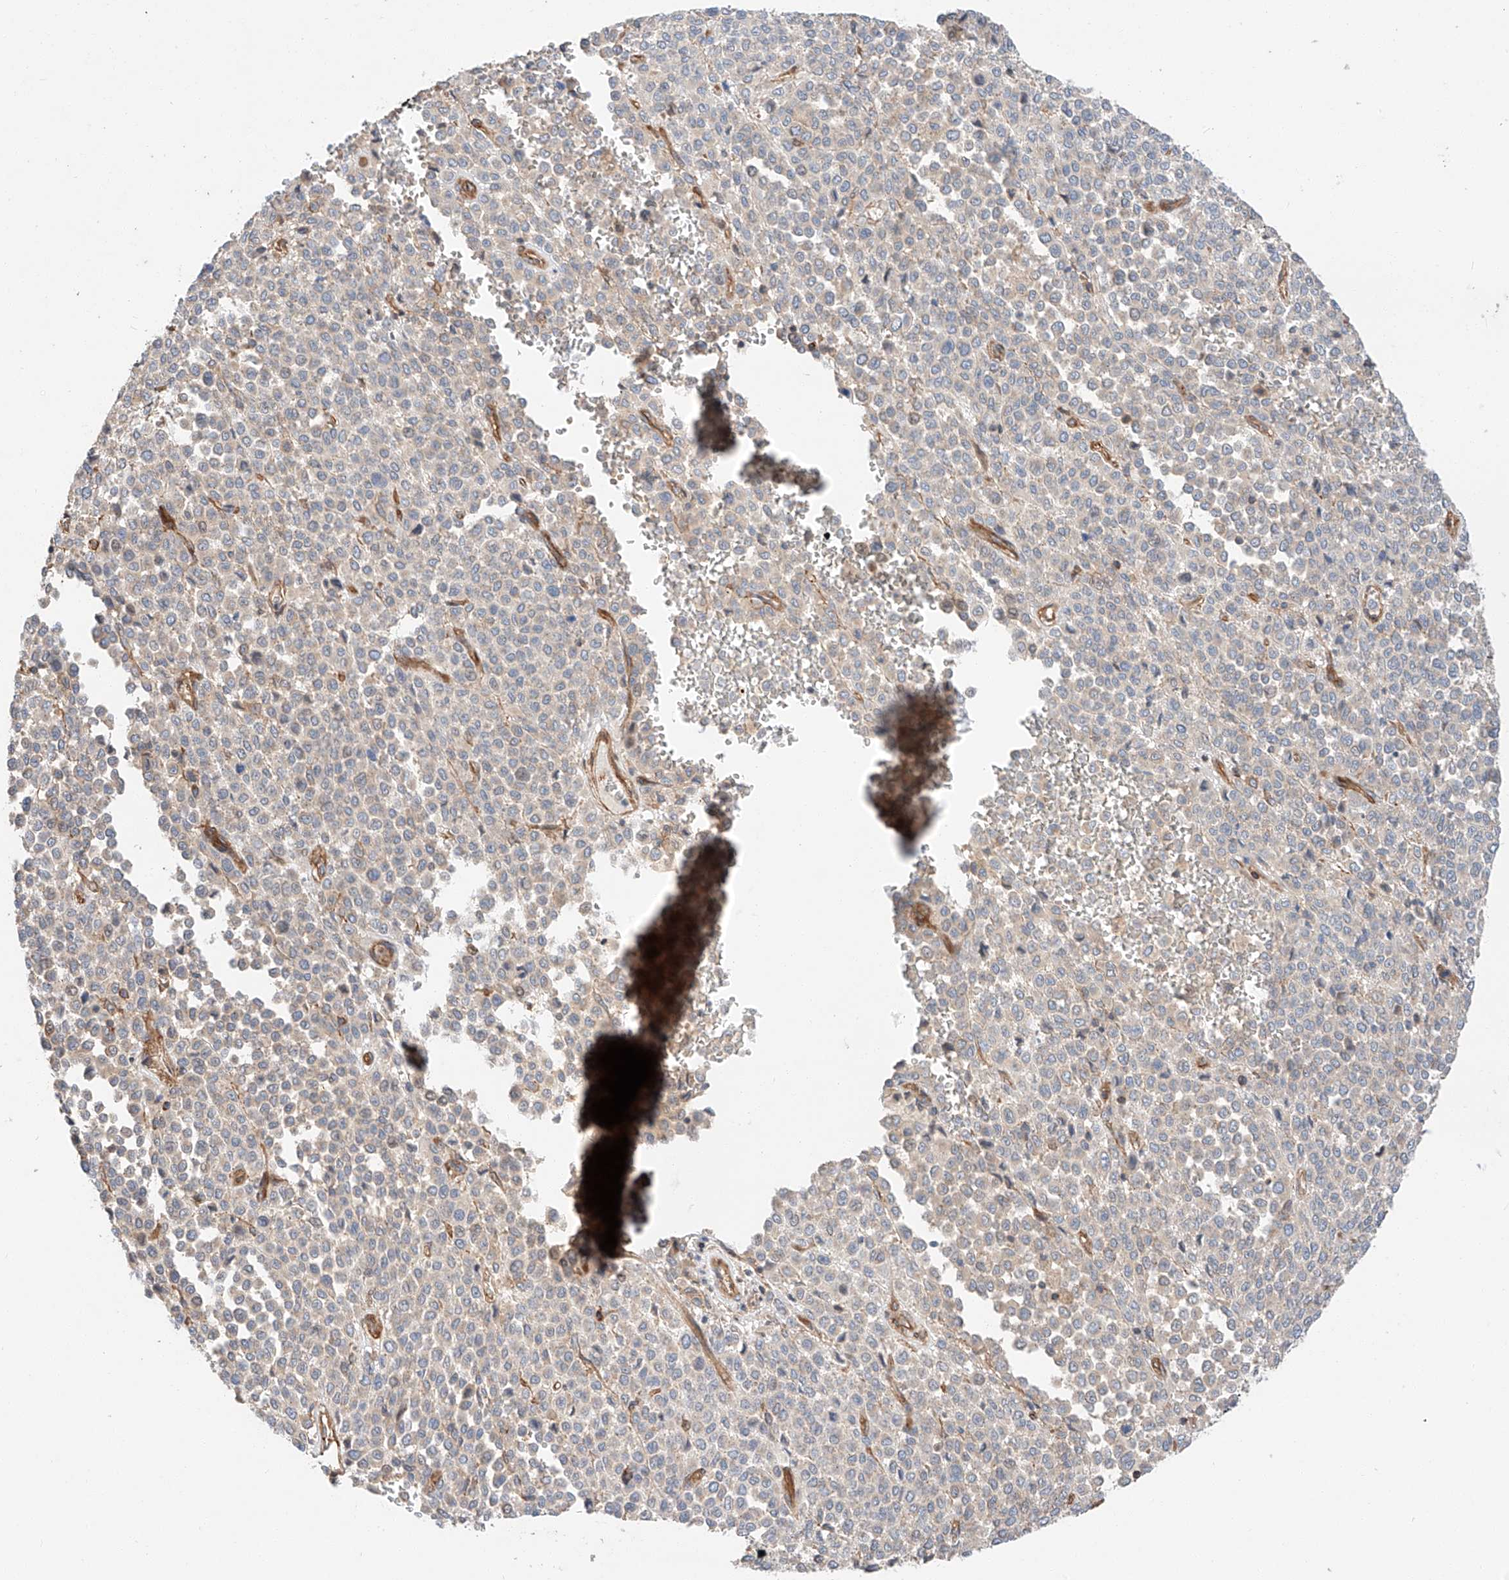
{"staining": {"intensity": "negative", "quantity": "none", "location": "none"}, "tissue": "melanoma", "cell_type": "Tumor cells", "image_type": "cancer", "snomed": [{"axis": "morphology", "description": "Malignant melanoma, Metastatic site"}, {"axis": "topography", "description": "Pancreas"}], "caption": "Protein analysis of melanoma reveals no significant expression in tumor cells.", "gene": "MINDY4", "patient": {"sex": "female", "age": 30}}